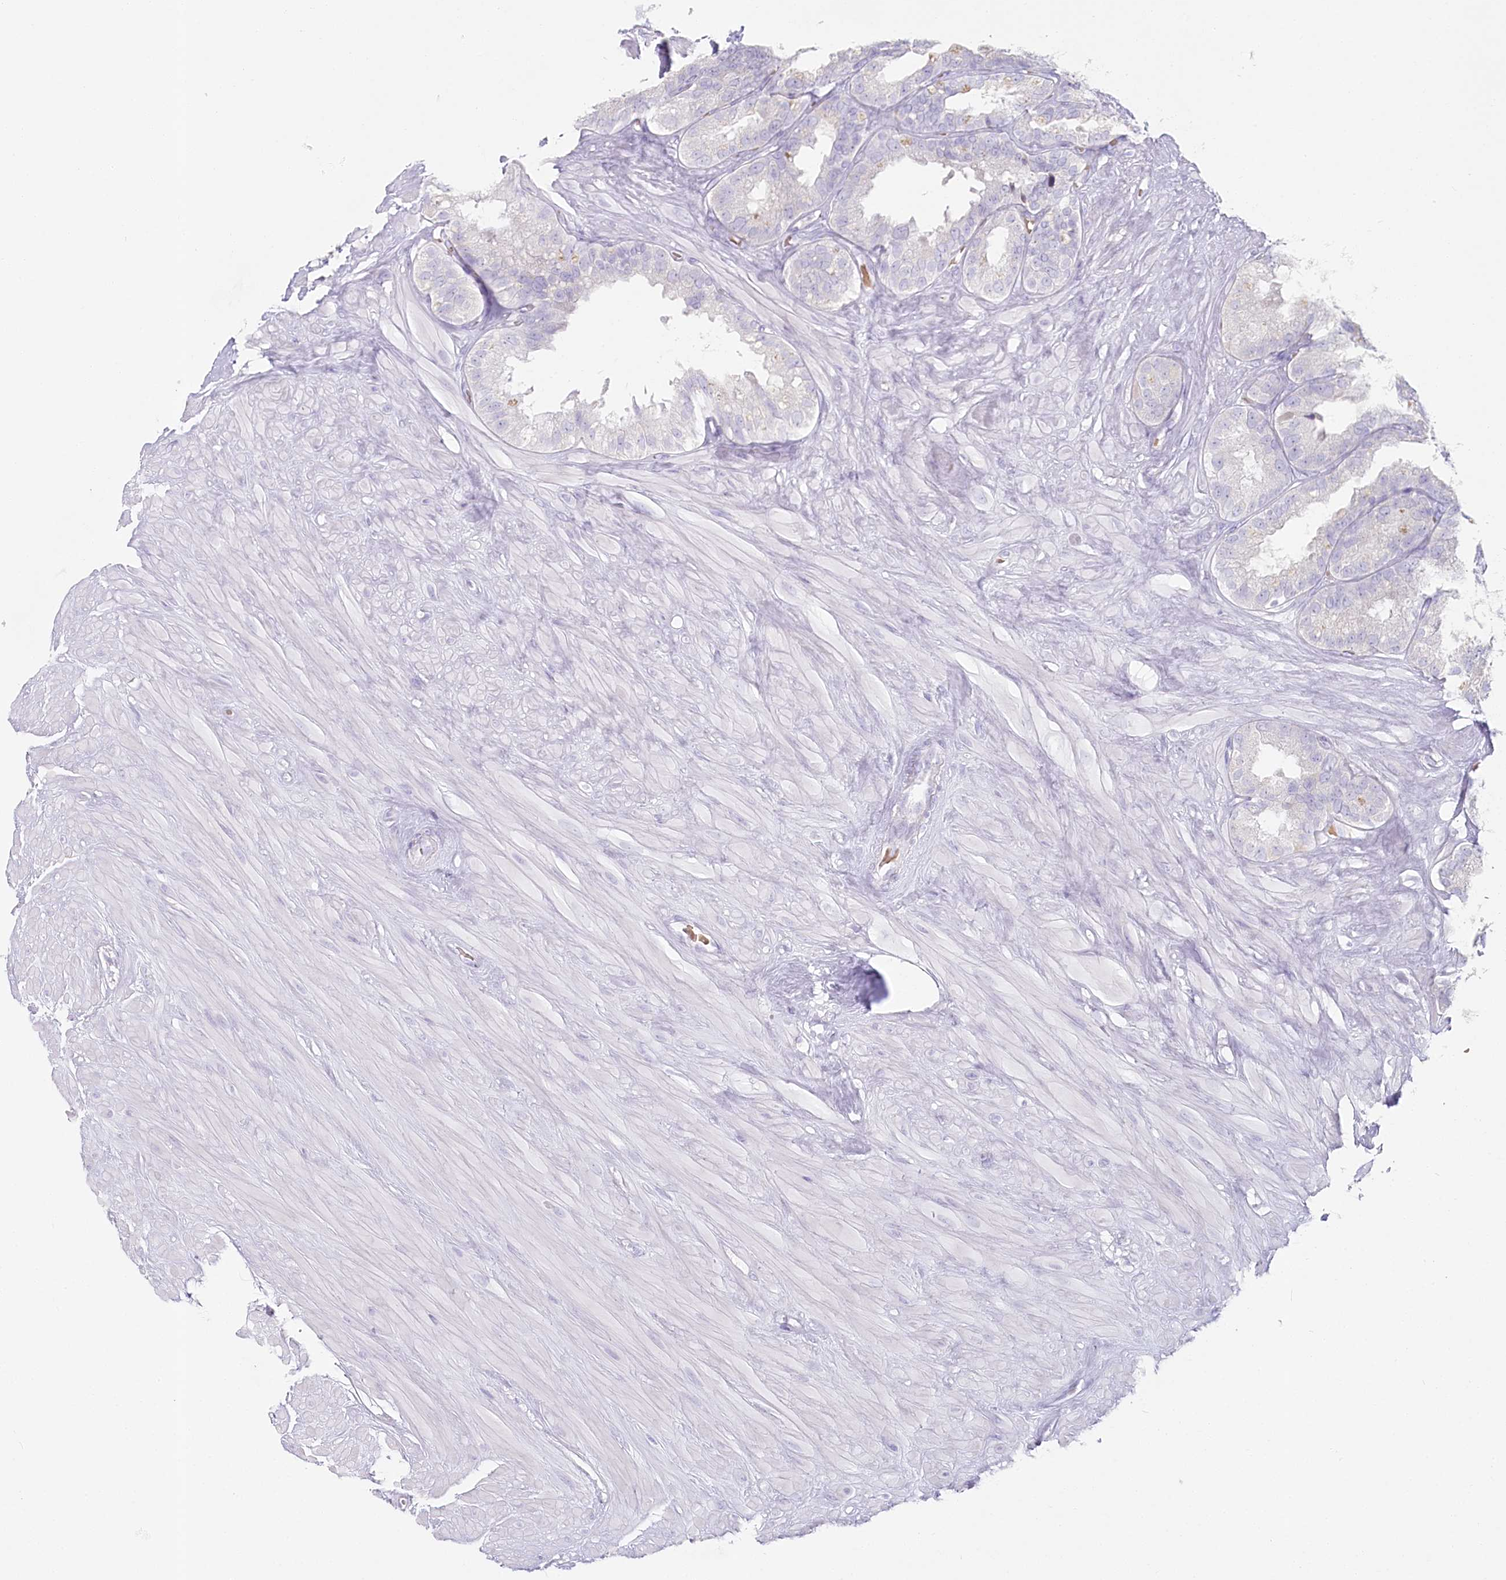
{"staining": {"intensity": "moderate", "quantity": "25%-75%", "location": "cytoplasmic/membranous"}, "tissue": "seminal vesicle", "cell_type": "Glandular cells", "image_type": "normal", "snomed": [{"axis": "morphology", "description": "Normal tissue, NOS"}, {"axis": "topography", "description": "Seminal veicle"}], "caption": "Immunohistochemistry (IHC) image of benign seminal vesicle: seminal vesicle stained using immunohistochemistry (IHC) exhibits medium levels of moderate protein expression localized specifically in the cytoplasmic/membranous of glandular cells, appearing as a cytoplasmic/membranous brown color.", "gene": "IFIT5", "patient": {"sex": "male", "age": 80}}